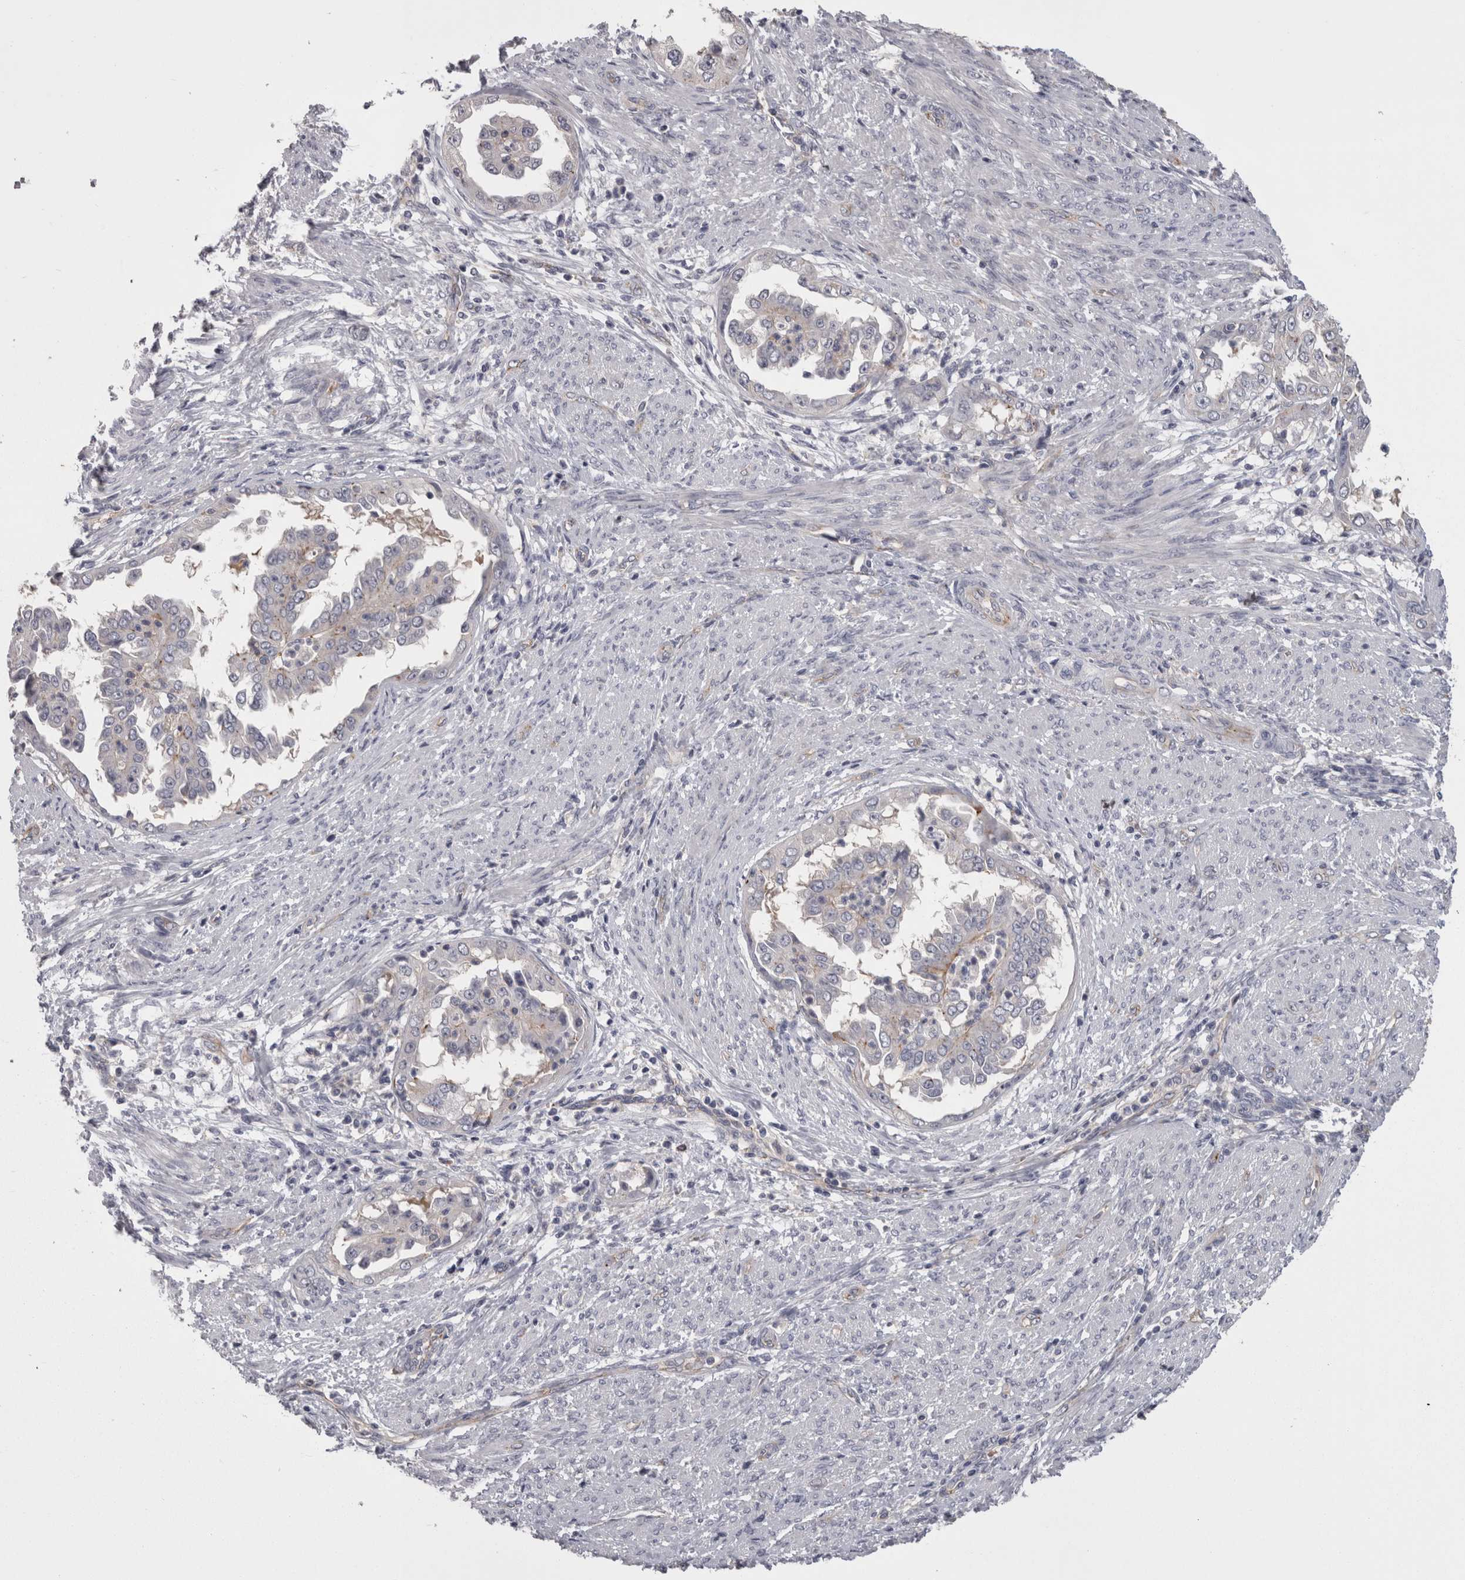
{"staining": {"intensity": "negative", "quantity": "none", "location": "none"}, "tissue": "endometrial cancer", "cell_type": "Tumor cells", "image_type": "cancer", "snomed": [{"axis": "morphology", "description": "Adenocarcinoma, NOS"}, {"axis": "topography", "description": "Endometrium"}], "caption": "Immunohistochemistry of human adenocarcinoma (endometrial) exhibits no positivity in tumor cells. (Brightfield microscopy of DAB IHC at high magnification).", "gene": "LYZL6", "patient": {"sex": "female", "age": 85}}